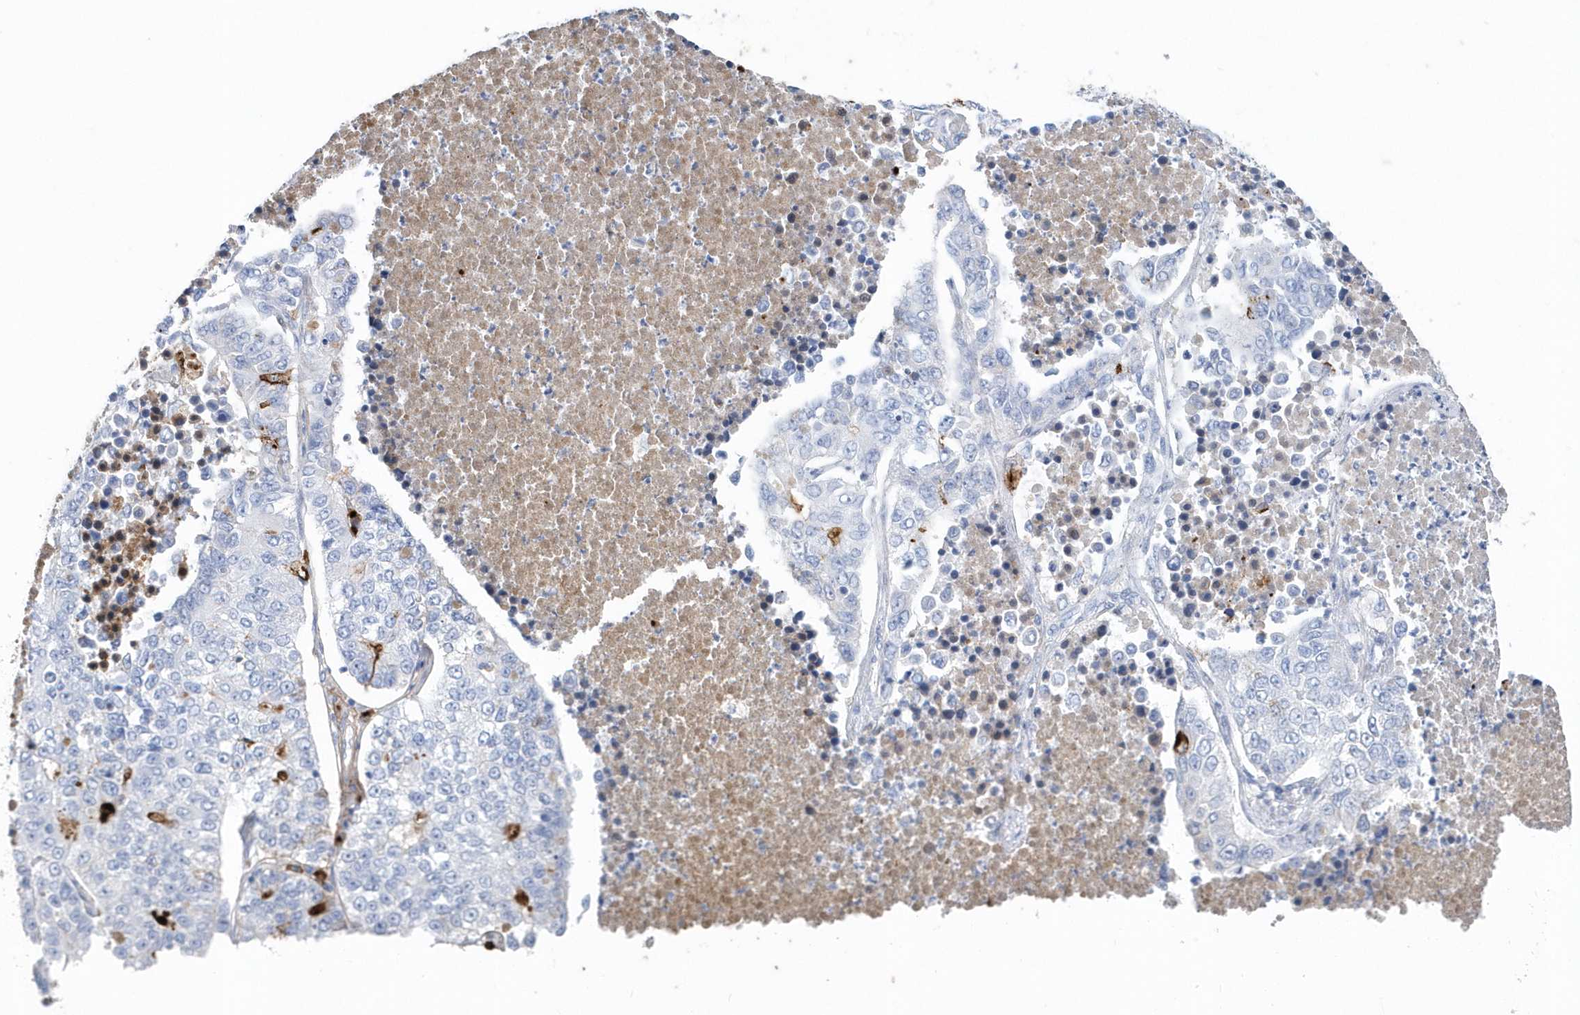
{"staining": {"intensity": "negative", "quantity": "none", "location": "none"}, "tissue": "lung cancer", "cell_type": "Tumor cells", "image_type": "cancer", "snomed": [{"axis": "morphology", "description": "Adenocarcinoma, NOS"}, {"axis": "topography", "description": "Lung"}], "caption": "An immunohistochemistry photomicrograph of adenocarcinoma (lung) is shown. There is no staining in tumor cells of adenocarcinoma (lung).", "gene": "JCHAIN", "patient": {"sex": "male", "age": 49}}